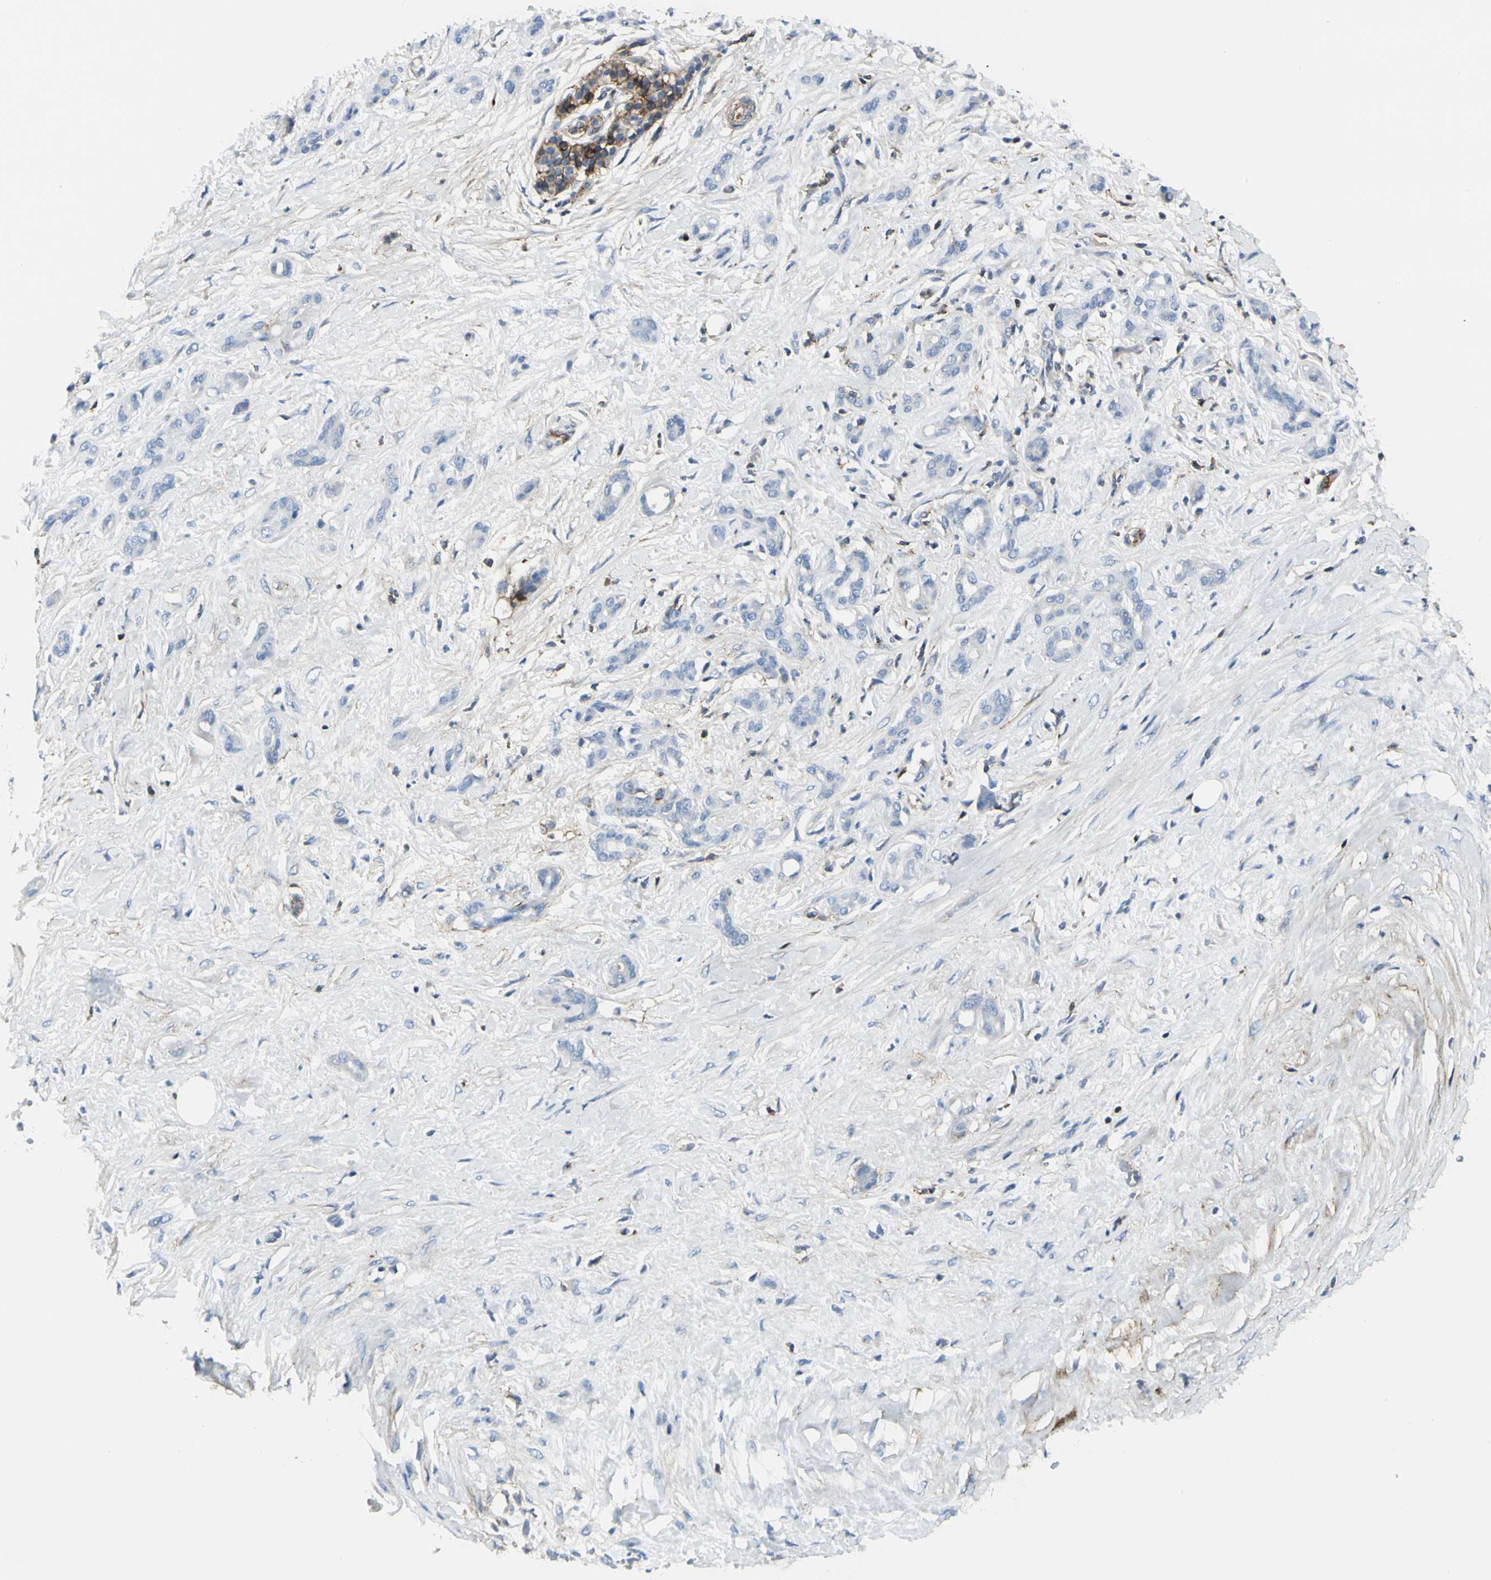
{"staining": {"intensity": "negative", "quantity": "none", "location": "none"}, "tissue": "pancreatic cancer", "cell_type": "Tumor cells", "image_type": "cancer", "snomed": [{"axis": "morphology", "description": "Adenocarcinoma, NOS"}, {"axis": "topography", "description": "Pancreas"}], "caption": "The micrograph displays no significant expression in tumor cells of pancreatic adenocarcinoma.", "gene": "CLEC2B", "patient": {"sex": "male", "age": 41}}